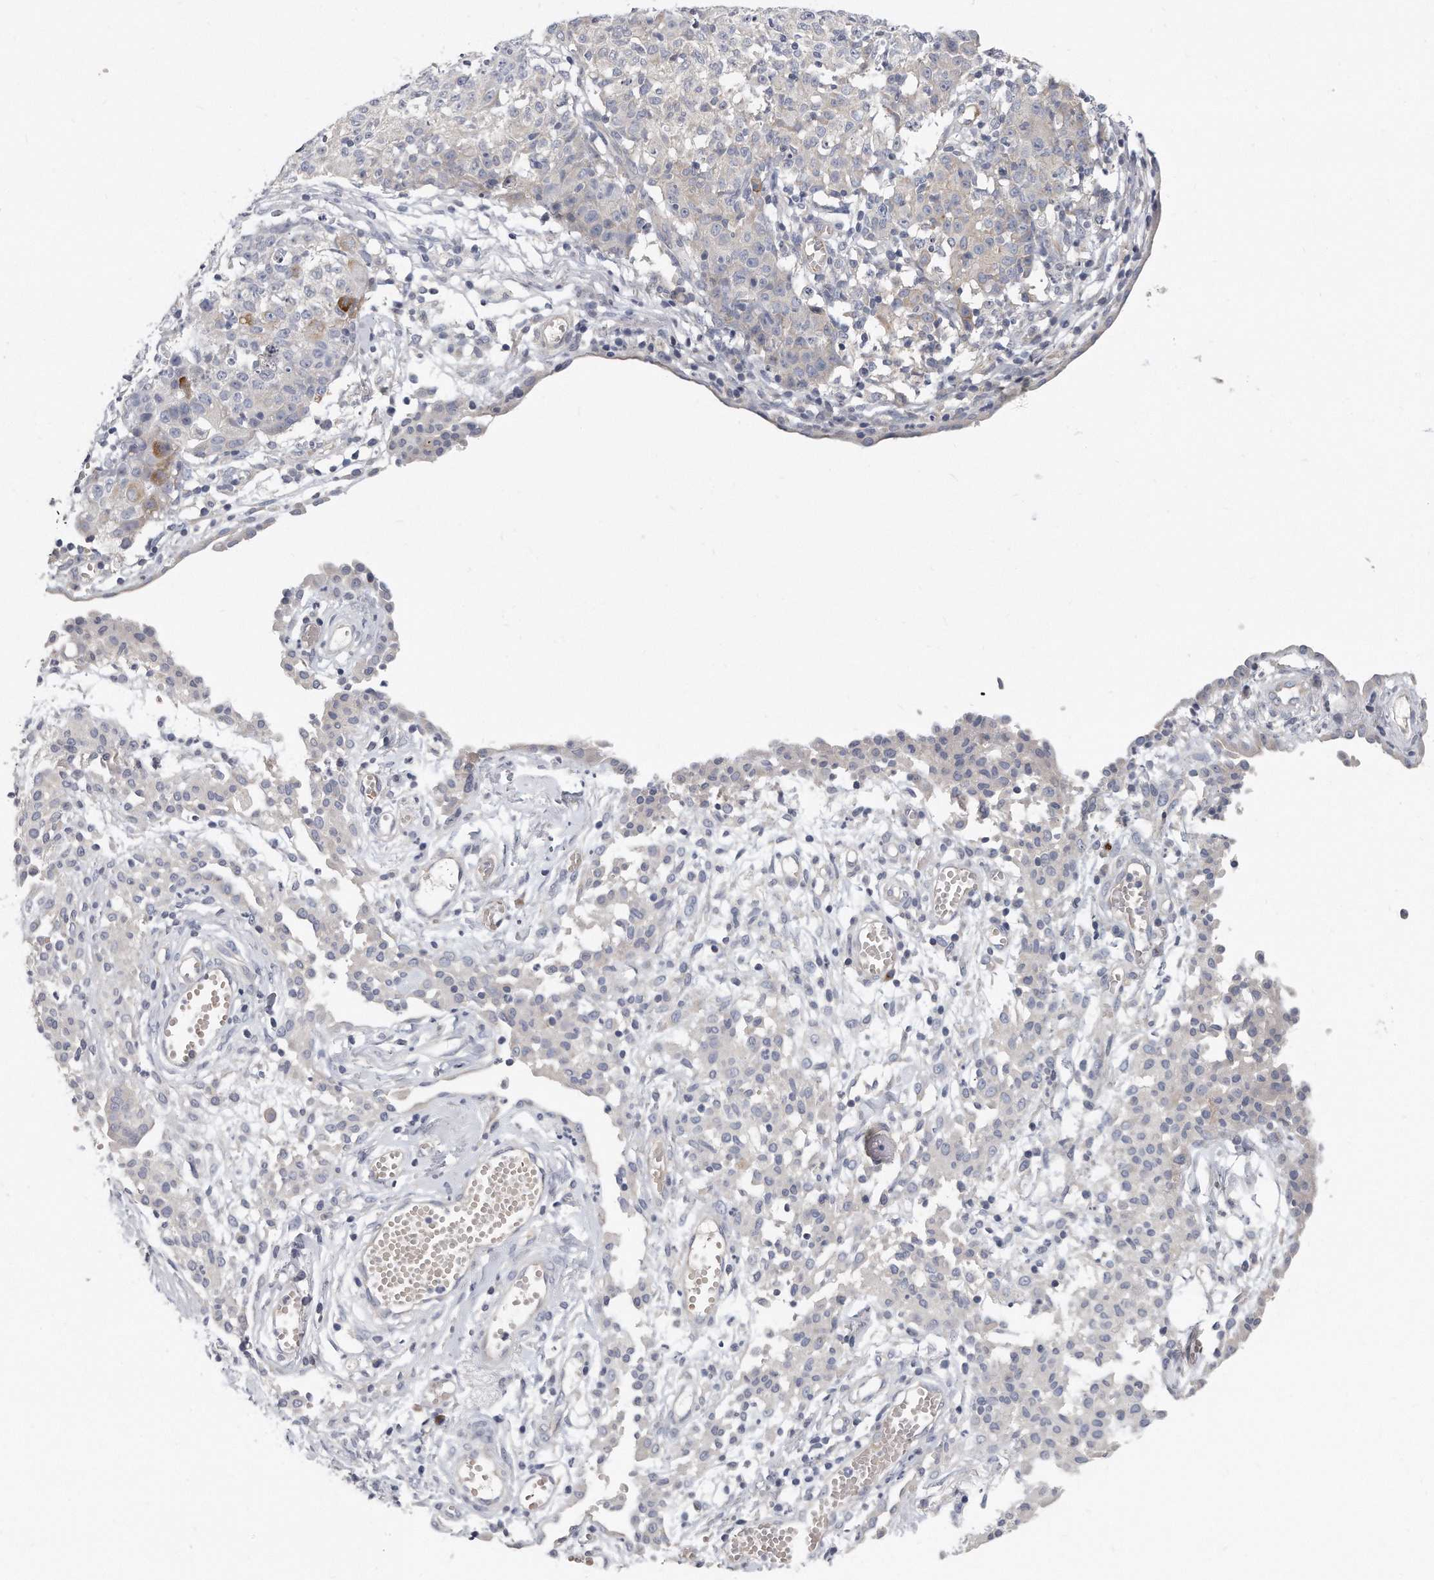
{"staining": {"intensity": "negative", "quantity": "none", "location": "none"}, "tissue": "ovarian cancer", "cell_type": "Tumor cells", "image_type": "cancer", "snomed": [{"axis": "morphology", "description": "Carcinoma, endometroid"}, {"axis": "topography", "description": "Ovary"}], "caption": "There is no significant positivity in tumor cells of ovarian cancer (endometroid carcinoma). Nuclei are stained in blue.", "gene": "PLEKHA6", "patient": {"sex": "female", "age": 42}}